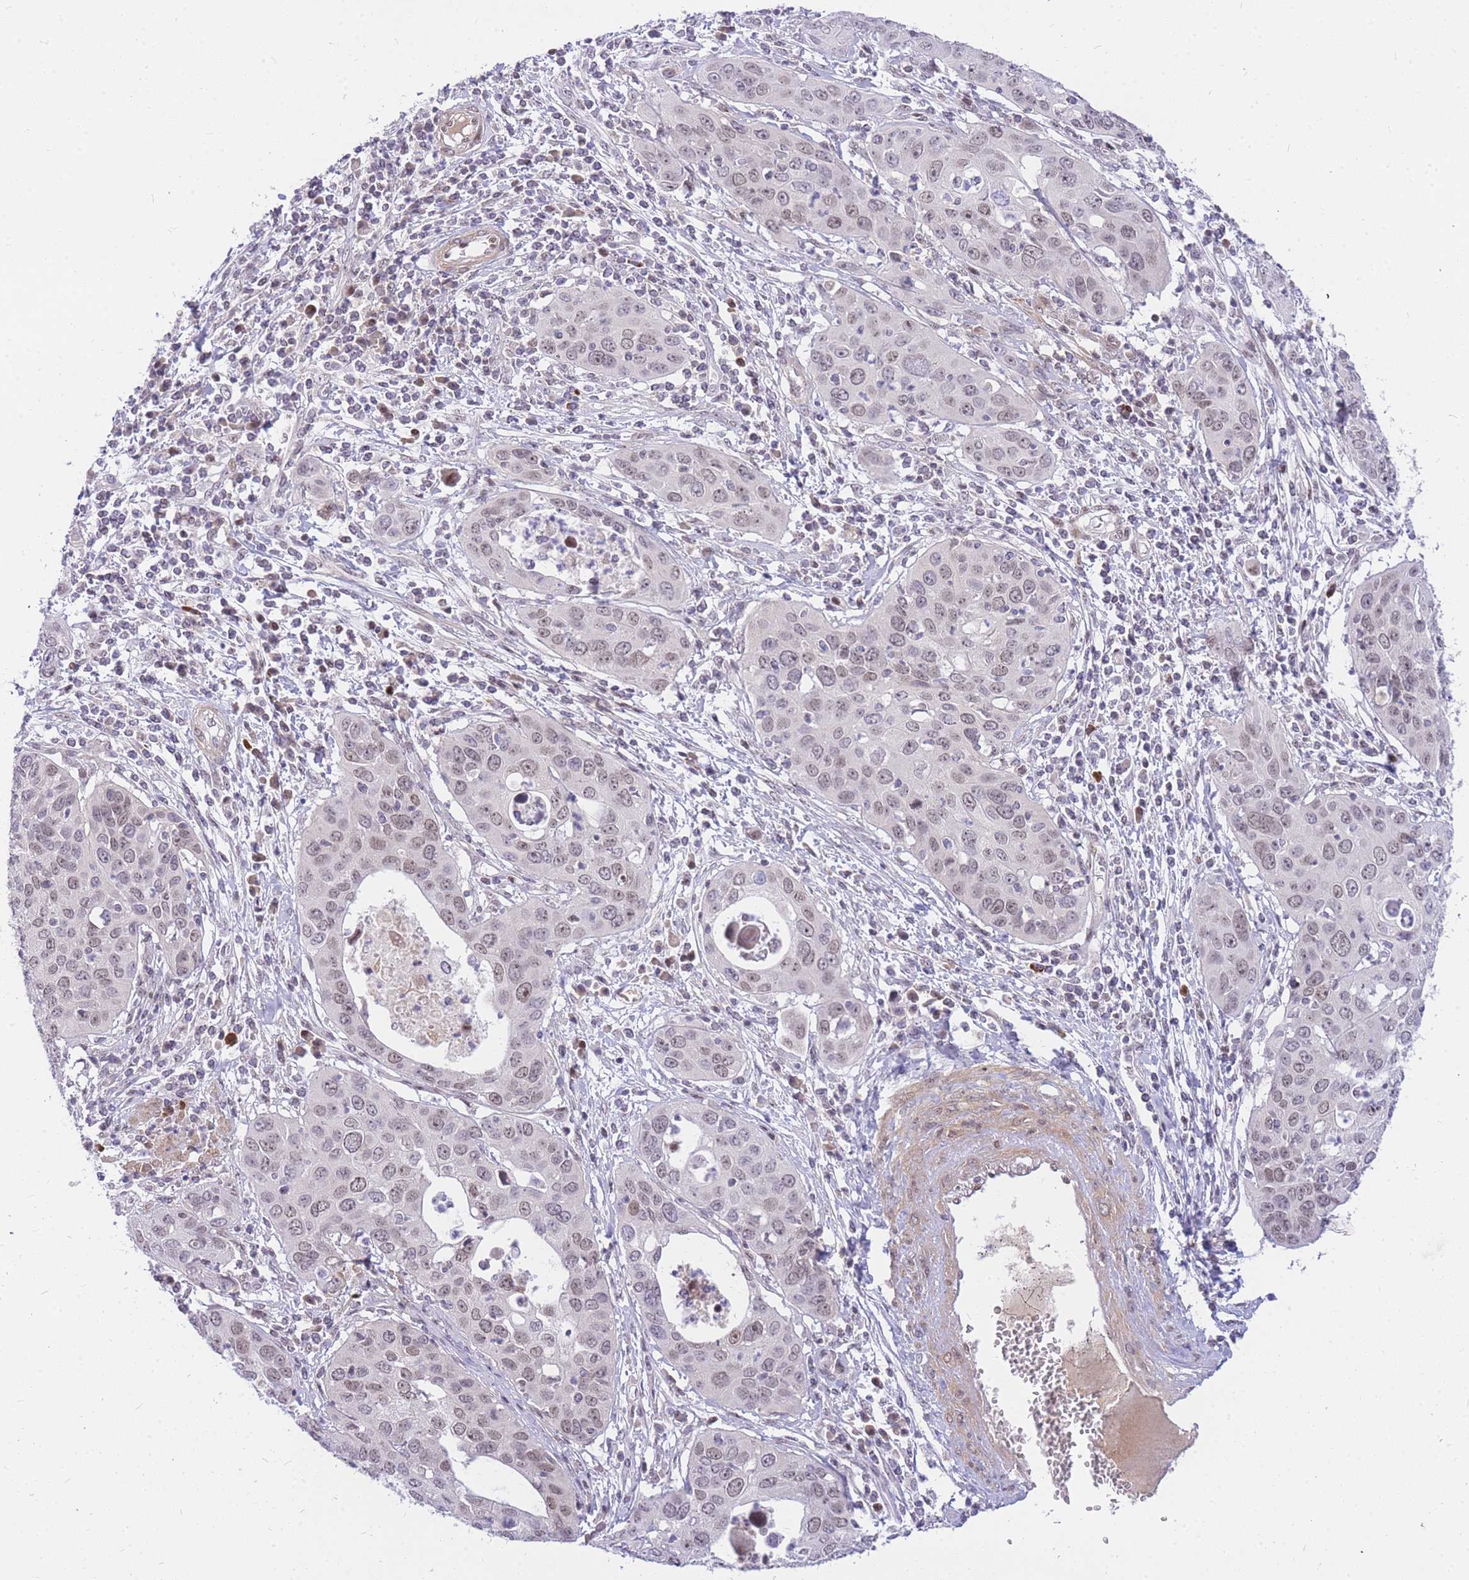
{"staining": {"intensity": "weak", "quantity": ">75%", "location": "nuclear"}, "tissue": "cervical cancer", "cell_type": "Tumor cells", "image_type": "cancer", "snomed": [{"axis": "morphology", "description": "Squamous cell carcinoma, NOS"}, {"axis": "topography", "description": "Cervix"}], "caption": "Squamous cell carcinoma (cervical) stained with immunohistochemistry (IHC) exhibits weak nuclear positivity in approximately >75% of tumor cells.", "gene": "TLE2", "patient": {"sex": "female", "age": 36}}